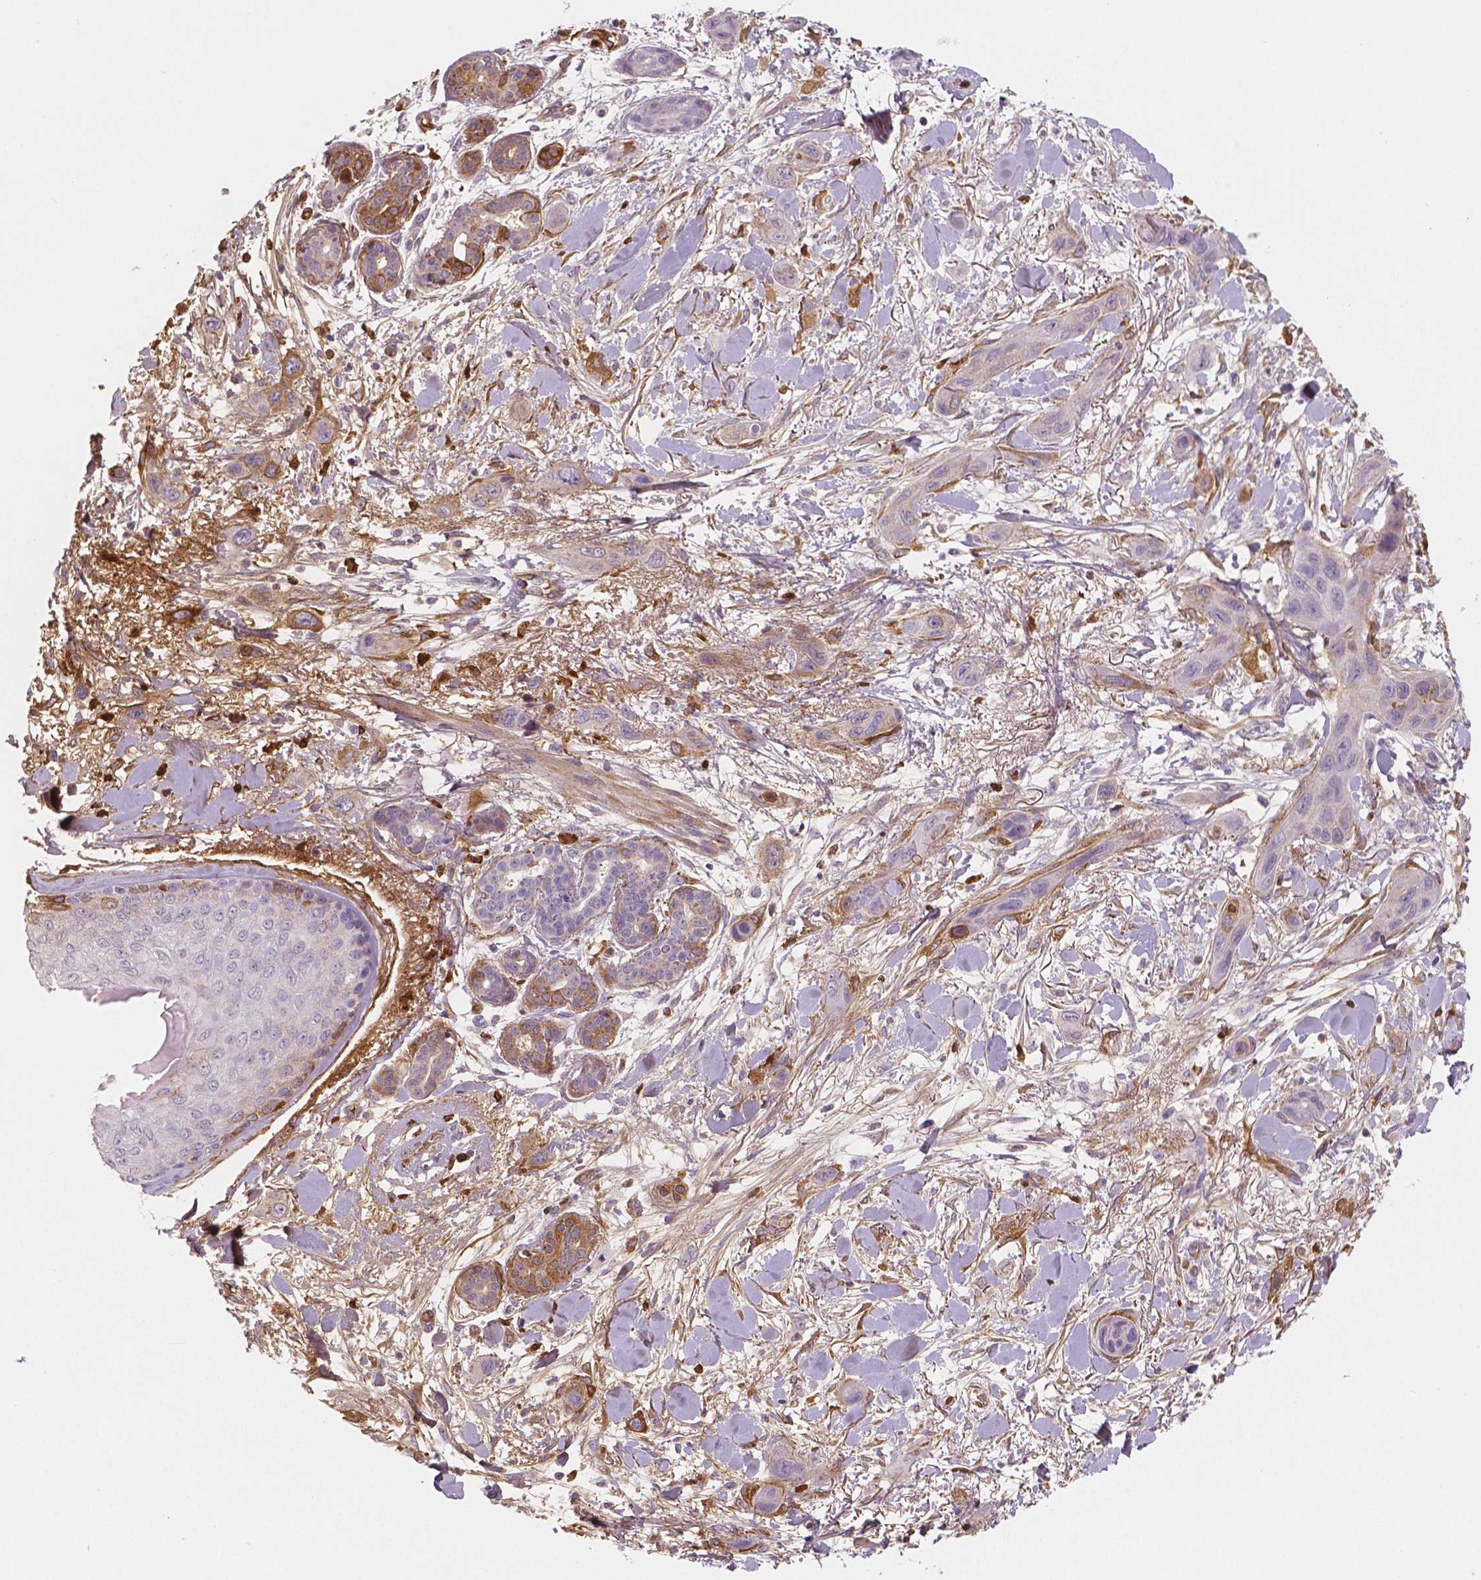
{"staining": {"intensity": "moderate", "quantity": "<25%", "location": "cytoplasmic/membranous"}, "tissue": "skin cancer", "cell_type": "Tumor cells", "image_type": "cancer", "snomed": [{"axis": "morphology", "description": "Squamous cell carcinoma, NOS"}, {"axis": "topography", "description": "Skin"}], "caption": "Moderate cytoplasmic/membranous protein expression is identified in about <25% of tumor cells in skin cancer (squamous cell carcinoma).", "gene": "APOA4", "patient": {"sex": "male", "age": 79}}